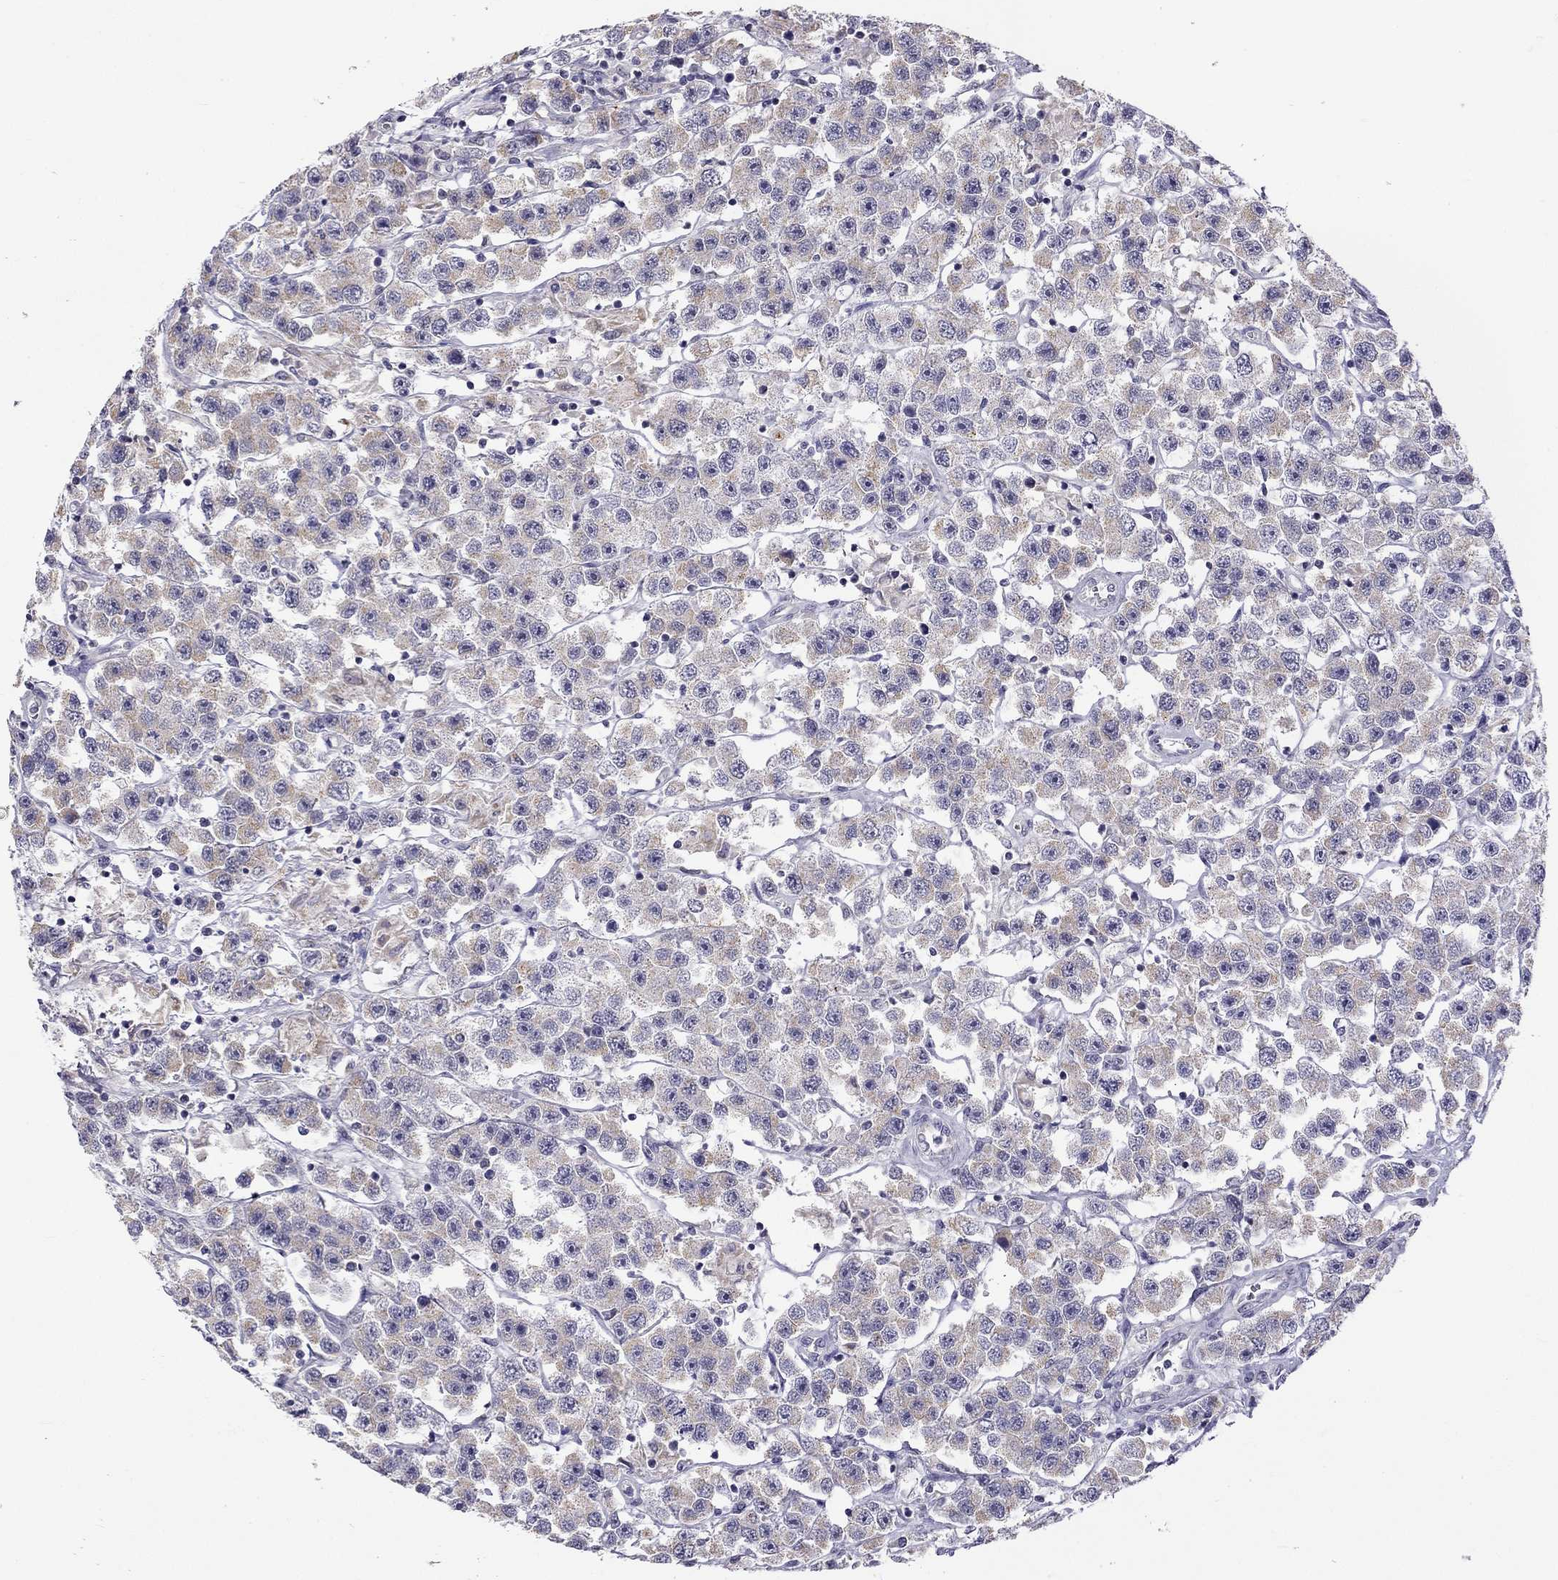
{"staining": {"intensity": "weak", "quantity": "25%-75%", "location": "cytoplasmic/membranous"}, "tissue": "testis cancer", "cell_type": "Tumor cells", "image_type": "cancer", "snomed": [{"axis": "morphology", "description": "Seminoma, NOS"}, {"axis": "topography", "description": "Testis"}], "caption": "This photomicrograph displays testis cancer stained with immunohistochemistry (IHC) to label a protein in brown. The cytoplasmic/membranous of tumor cells show weak positivity for the protein. Nuclei are counter-stained blue.", "gene": "C5orf49", "patient": {"sex": "male", "age": 45}}